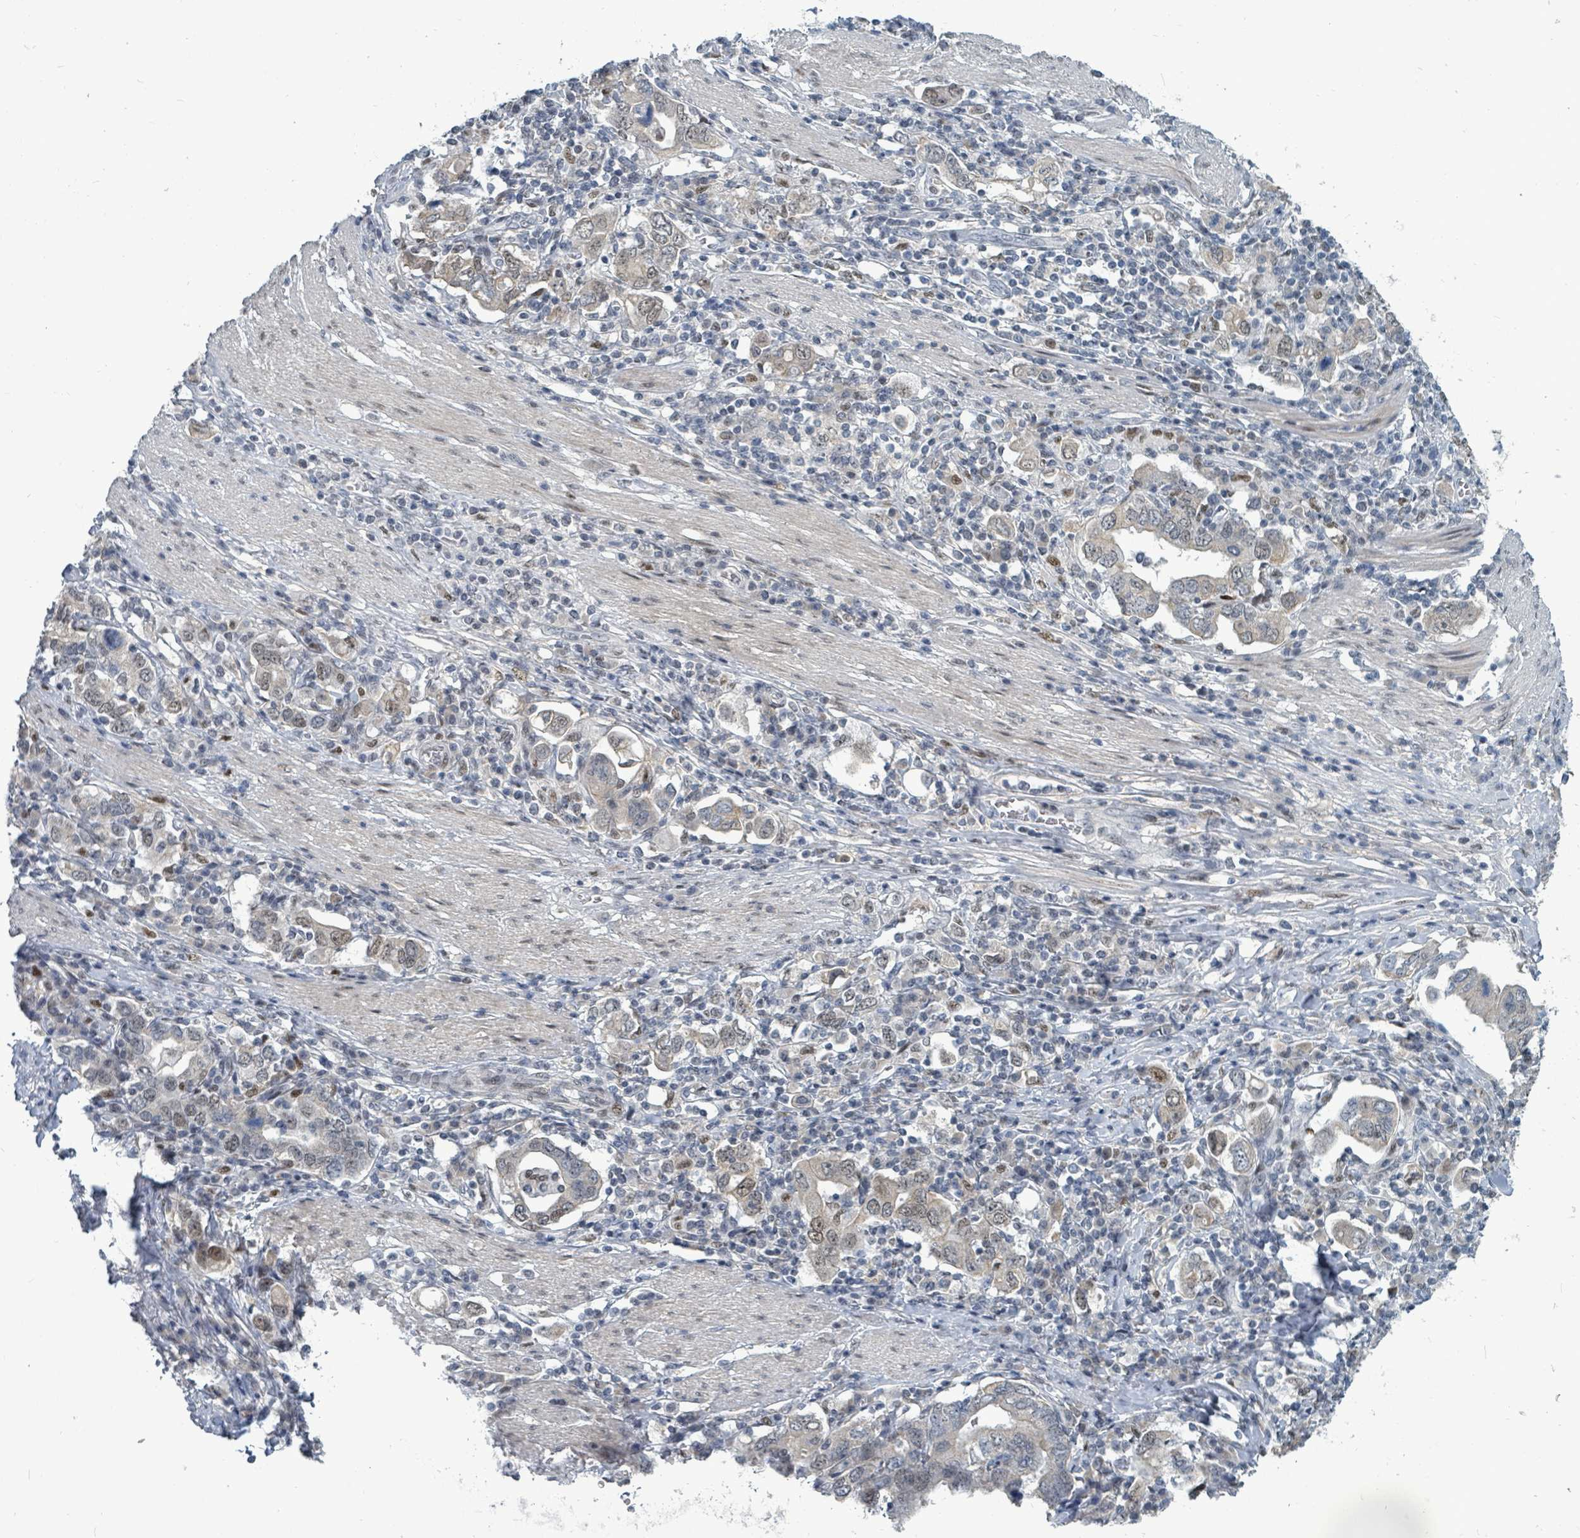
{"staining": {"intensity": "weak", "quantity": "<25%", "location": "nuclear"}, "tissue": "stomach cancer", "cell_type": "Tumor cells", "image_type": "cancer", "snomed": [{"axis": "morphology", "description": "Adenocarcinoma, NOS"}, {"axis": "topography", "description": "Stomach, upper"}, {"axis": "topography", "description": "Stomach"}], "caption": "There is no significant expression in tumor cells of stomach cancer (adenocarcinoma).", "gene": "UCK1", "patient": {"sex": "male", "age": 62}}